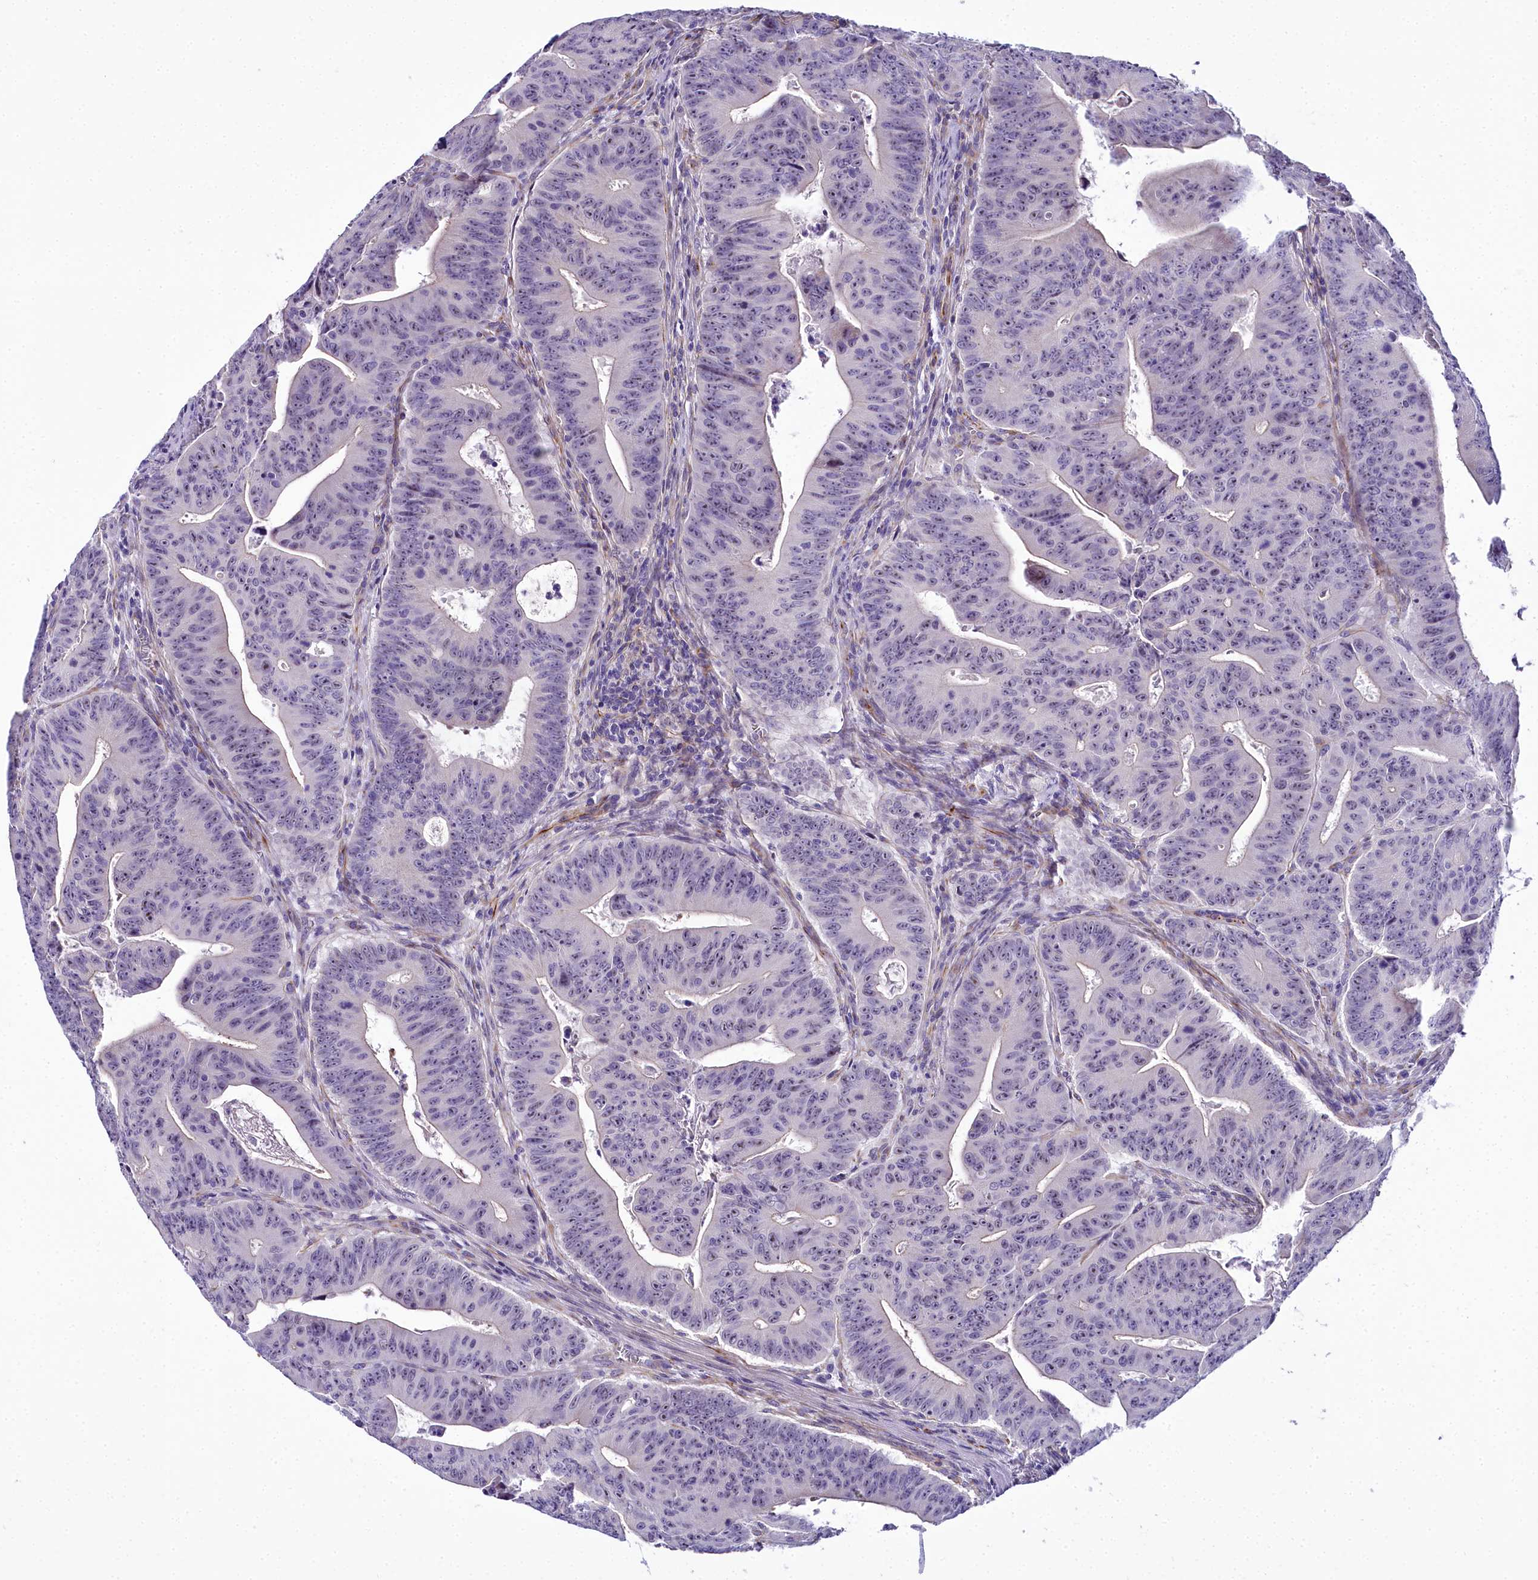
{"staining": {"intensity": "weak", "quantity": "25%-75%", "location": "nuclear"}, "tissue": "colorectal cancer", "cell_type": "Tumor cells", "image_type": "cancer", "snomed": [{"axis": "morphology", "description": "Adenocarcinoma, NOS"}, {"axis": "topography", "description": "Rectum"}], "caption": "Immunohistochemistry (IHC) (DAB (3,3'-diaminobenzidine)) staining of colorectal adenocarcinoma shows weak nuclear protein staining in approximately 25%-75% of tumor cells. (Brightfield microscopy of DAB IHC at high magnification).", "gene": "TIMM22", "patient": {"sex": "female", "age": 75}}